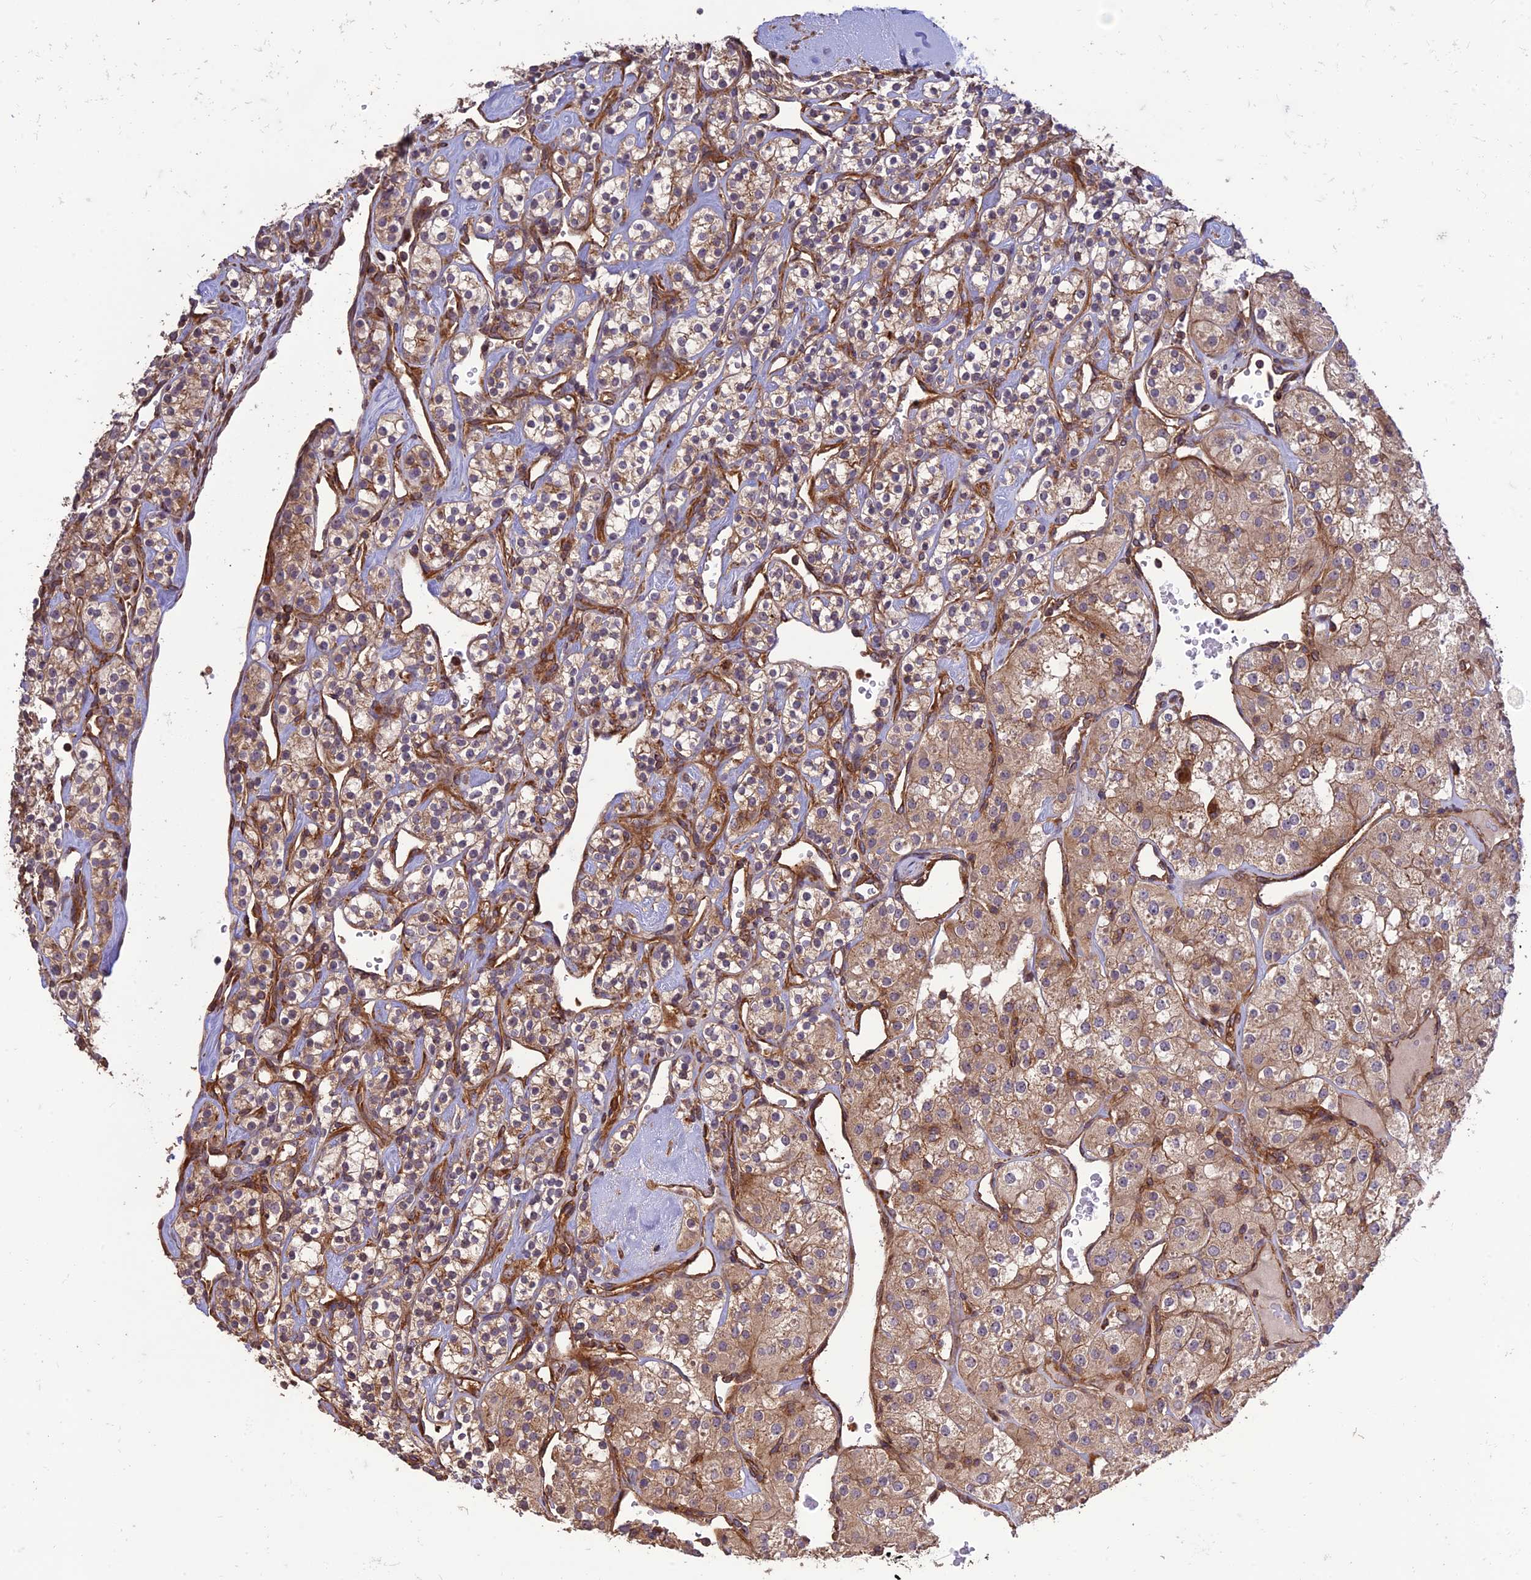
{"staining": {"intensity": "moderate", "quantity": ">75%", "location": "cytoplasmic/membranous"}, "tissue": "renal cancer", "cell_type": "Tumor cells", "image_type": "cancer", "snomed": [{"axis": "morphology", "description": "Adenocarcinoma, NOS"}, {"axis": "topography", "description": "Kidney"}], "caption": "A histopathology image of human adenocarcinoma (renal) stained for a protein displays moderate cytoplasmic/membranous brown staining in tumor cells.", "gene": "TMEM131L", "patient": {"sex": "male", "age": 77}}